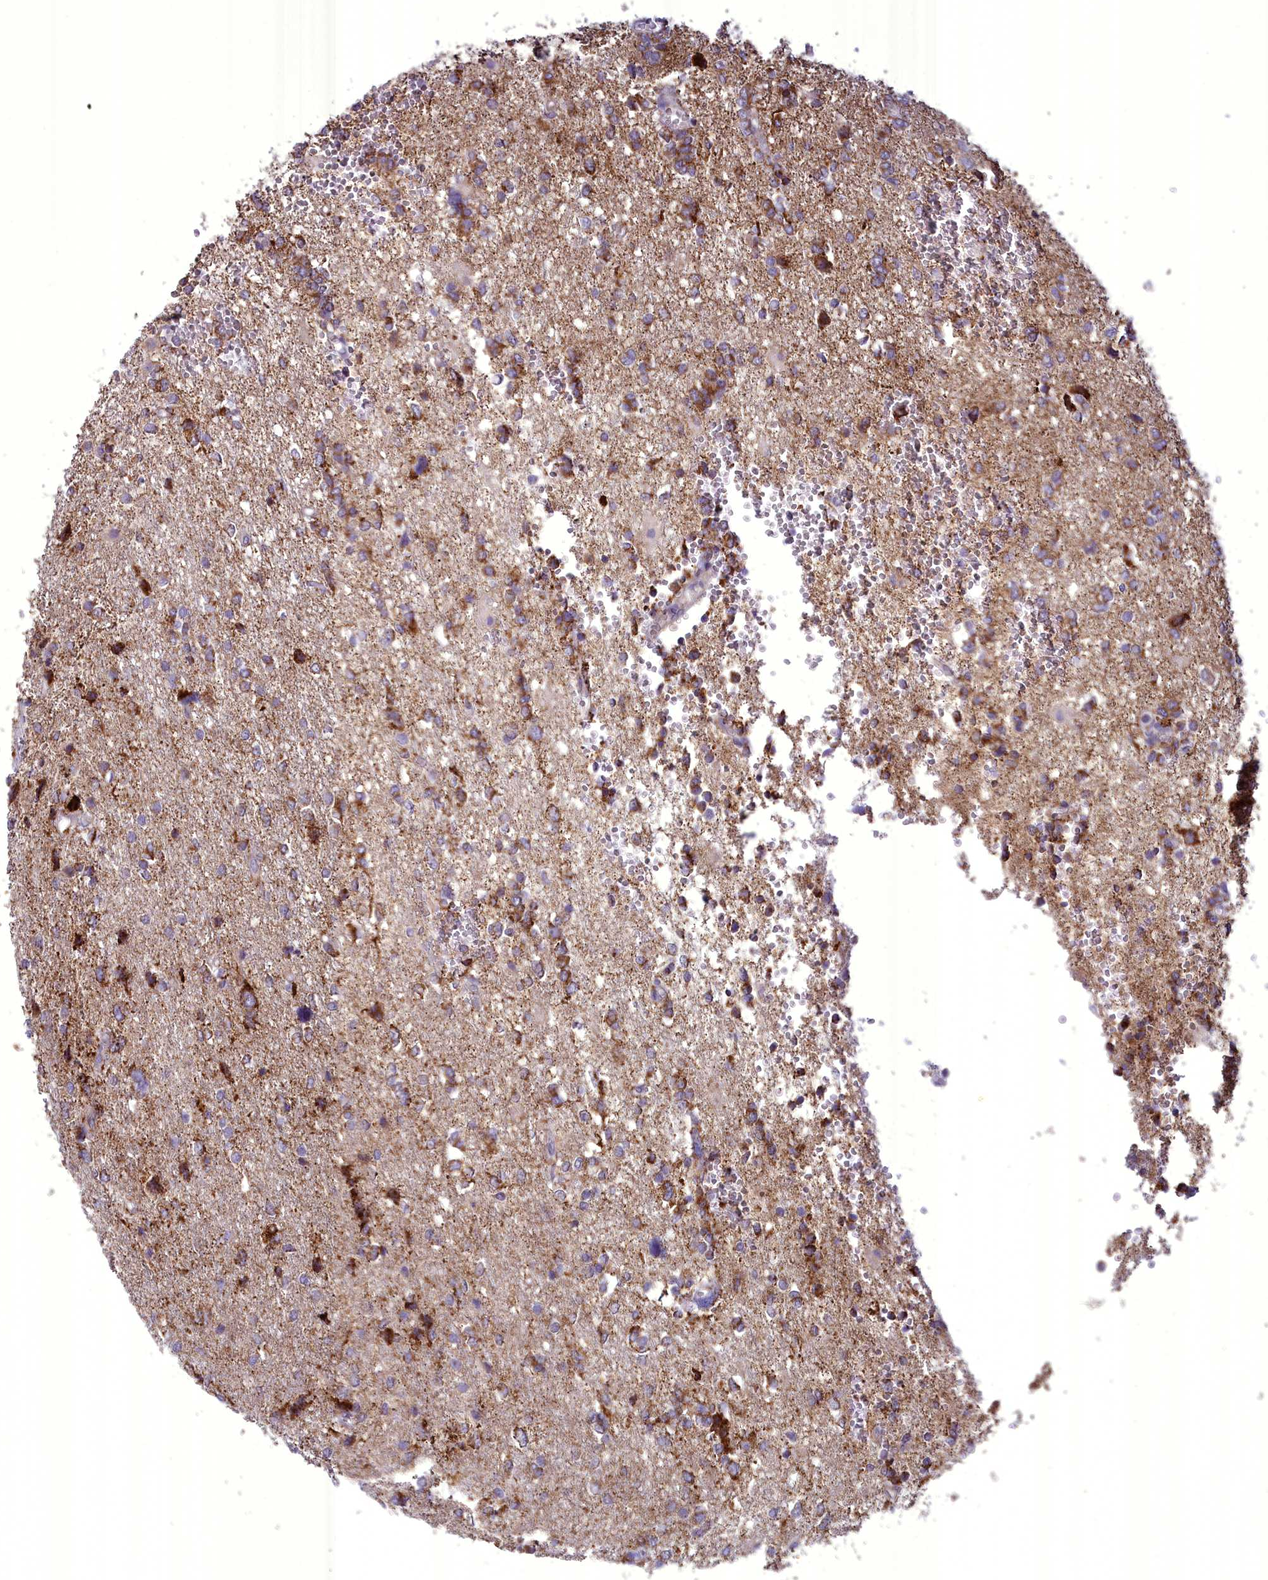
{"staining": {"intensity": "moderate", "quantity": ">75%", "location": "cytoplasmic/membranous"}, "tissue": "glioma", "cell_type": "Tumor cells", "image_type": "cancer", "snomed": [{"axis": "morphology", "description": "Glioma, malignant, High grade"}, {"axis": "topography", "description": "Brain"}], "caption": "Human glioma stained with a brown dye displays moderate cytoplasmic/membranous positive positivity in about >75% of tumor cells.", "gene": "FAM149B1", "patient": {"sex": "female", "age": 59}}